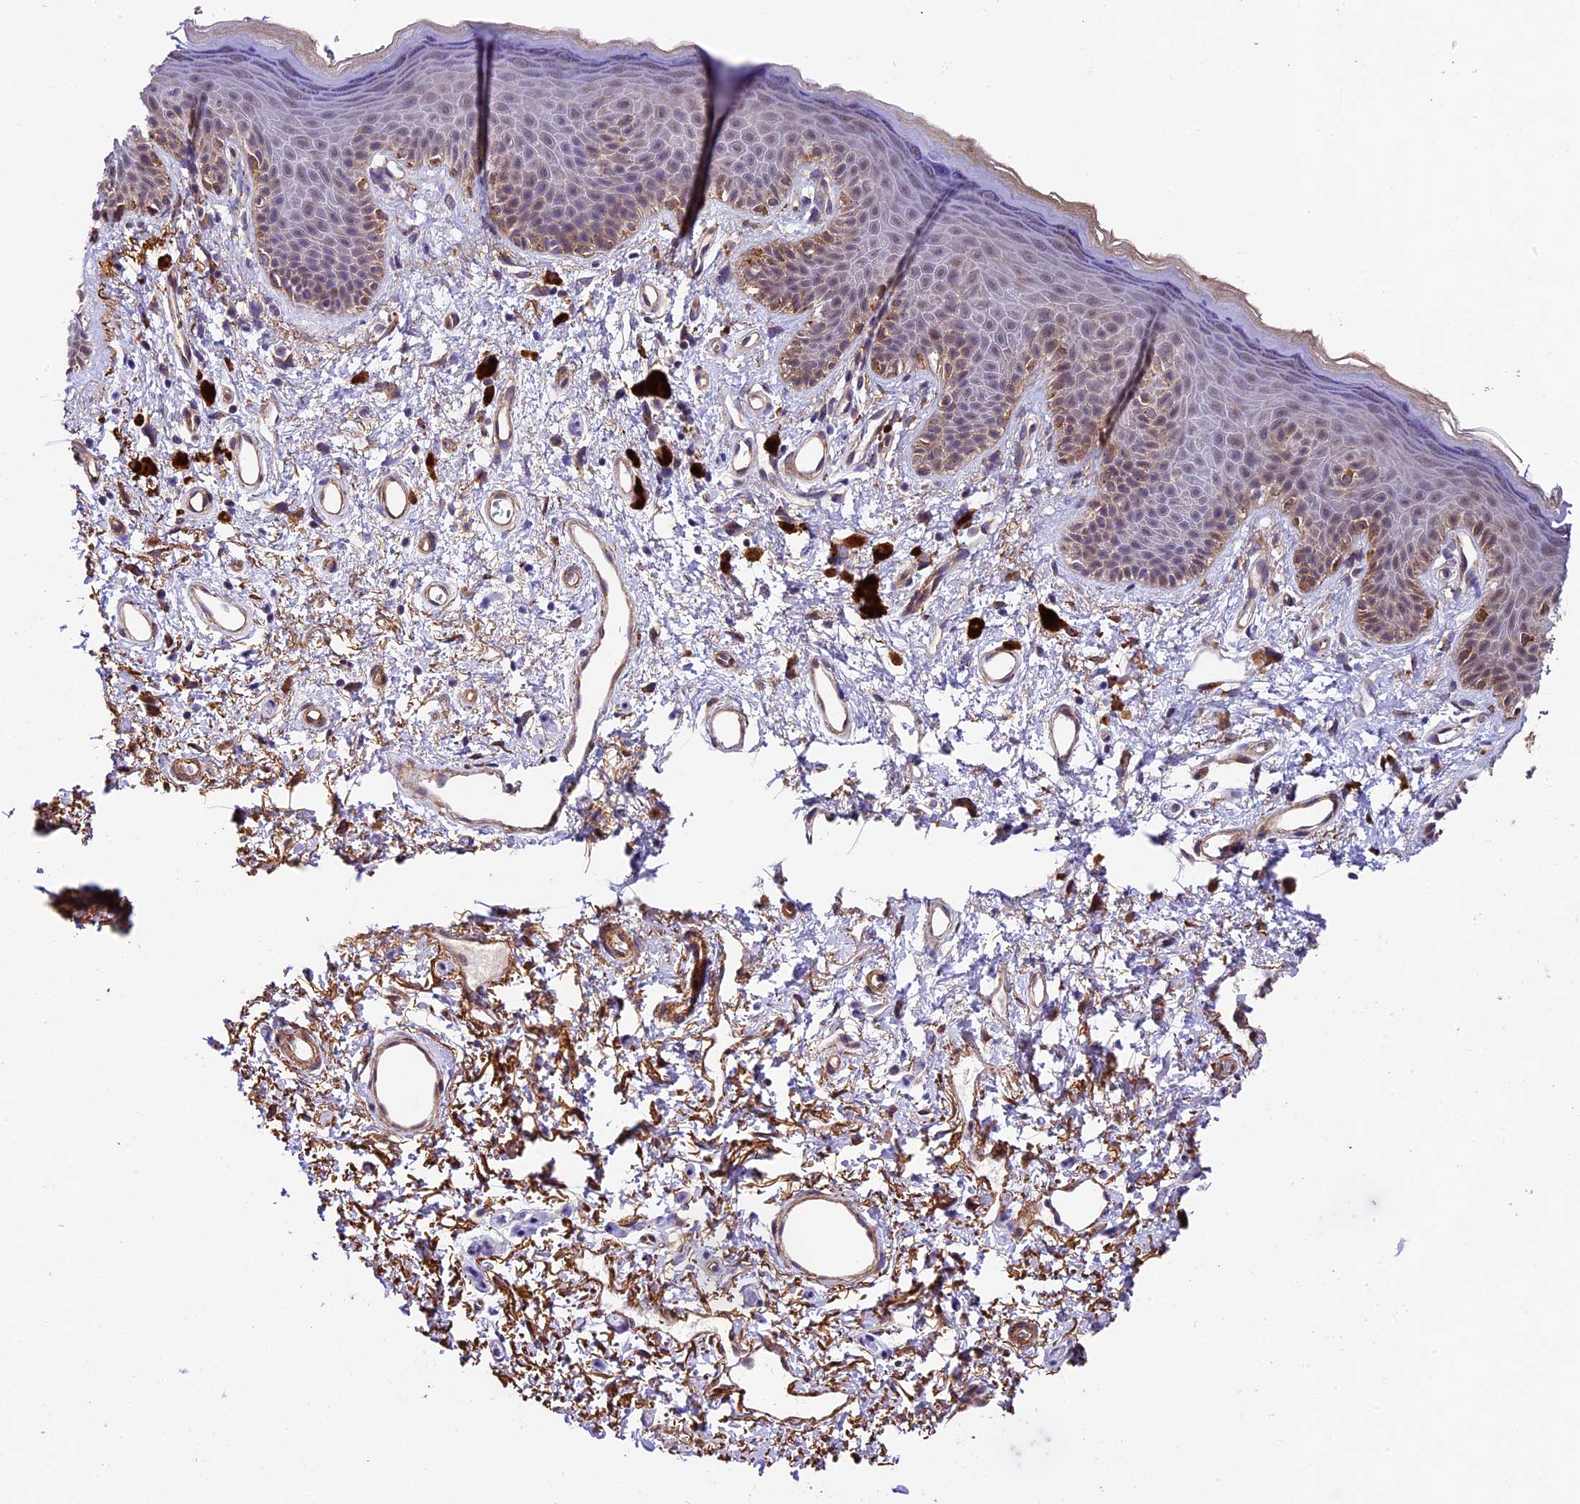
{"staining": {"intensity": "moderate", "quantity": "<25%", "location": "cytoplasmic/membranous"}, "tissue": "skin", "cell_type": "Epidermal cells", "image_type": "normal", "snomed": [{"axis": "morphology", "description": "Normal tissue, NOS"}, {"axis": "topography", "description": "Anal"}], "caption": "A high-resolution photomicrograph shows IHC staining of benign skin, which demonstrates moderate cytoplasmic/membranous staining in approximately <25% of epidermal cells. The staining was performed using DAB, with brown indicating positive protein expression. Nuclei are stained blue with hematoxylin.", "gene": "LSM7", "patient": {"sex": "female", "age": 46}}